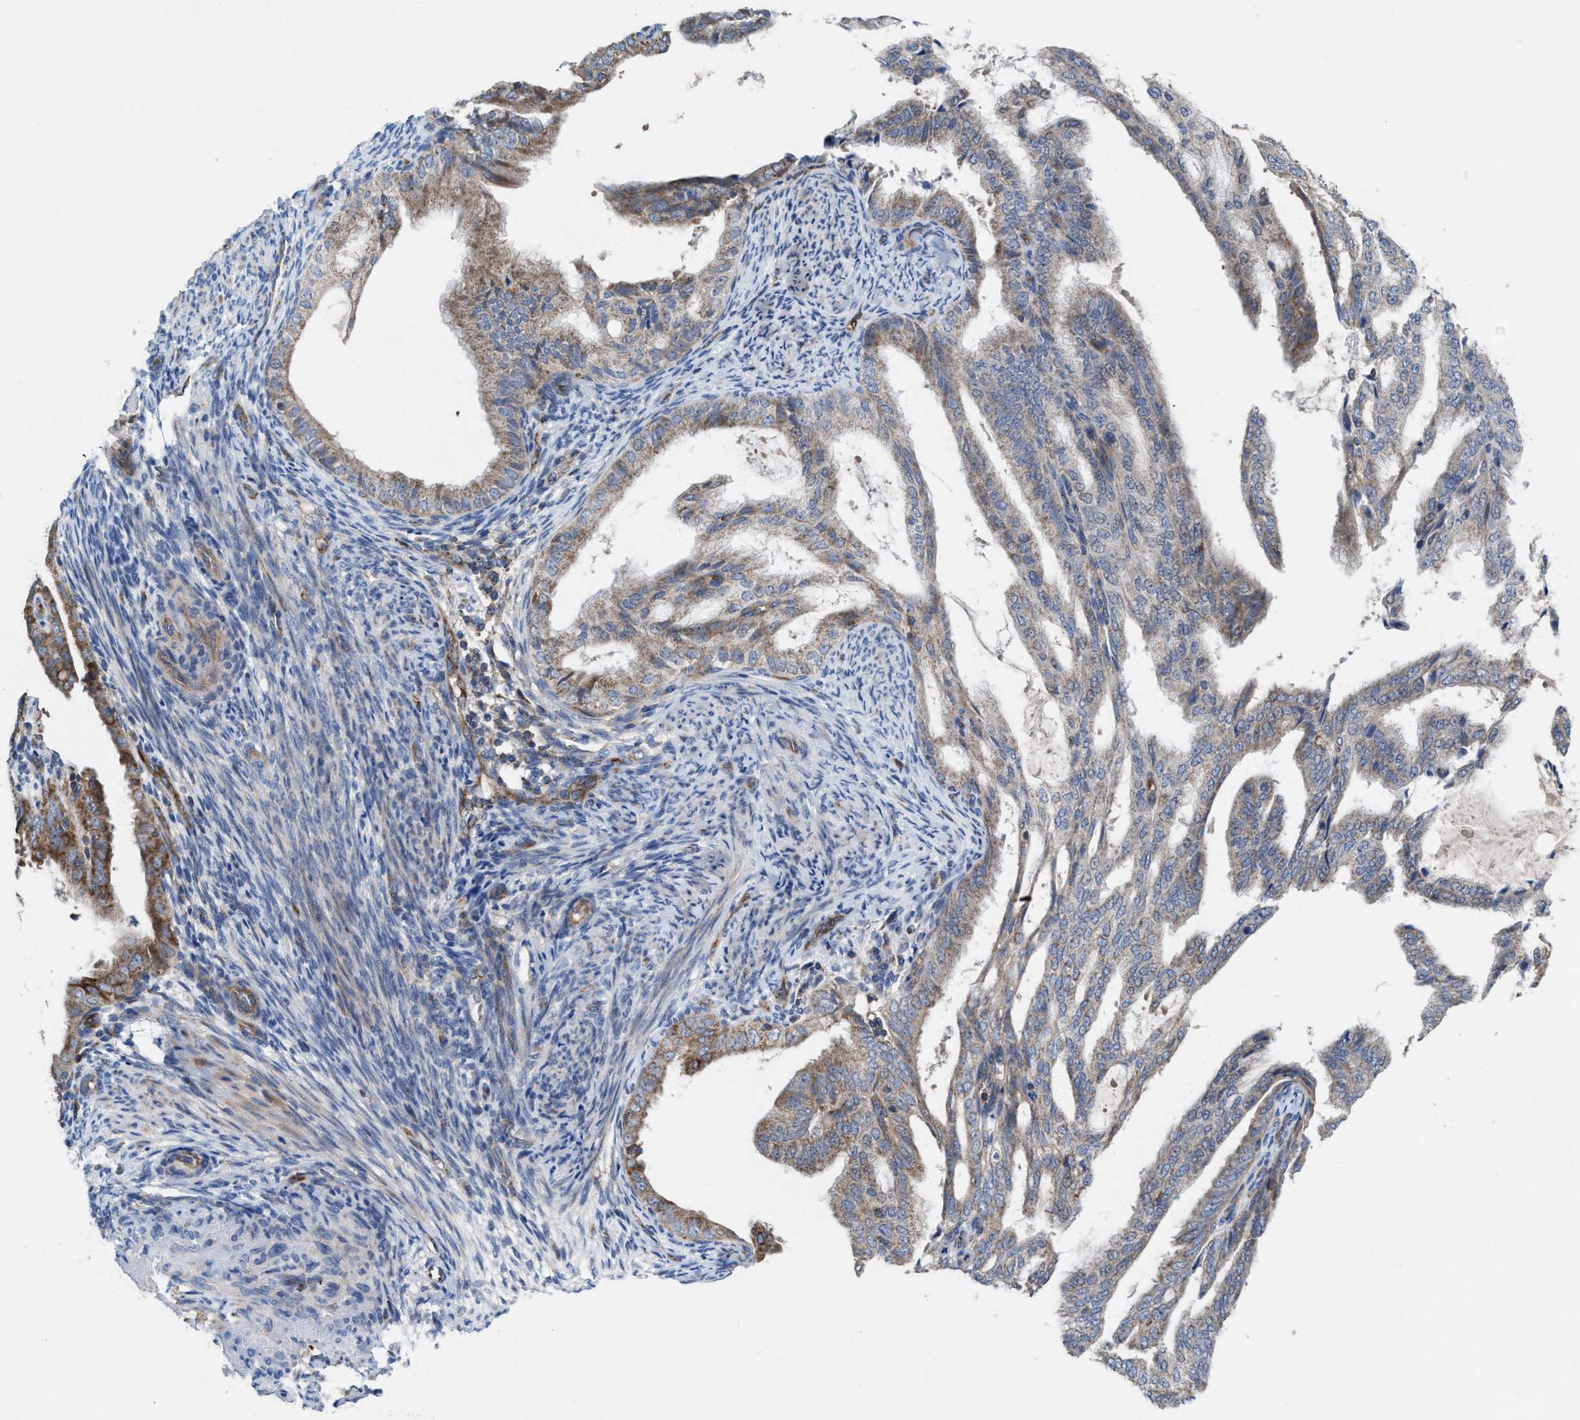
{"staining": {"intensity": "moderate", "quantity": "25%-75%", "location": "cytoplasmic/membranous"}, "tissue": "endometrial cancer", "cell_type": "Tumor cells", "image_type": "cancer", "snomed": [{"axis": "morphology", "description": "Adenocarcinoma, NOS"}, {"axis": "topography", "description": "Endometrium"}], "caption": "About 25%-75% of tumor cells in human endometrial adenocarcinoma demonstrate moderate cytoplasmic/membranous protein positivity as visualized by brown immunohistochemical staining.", "gene": "MRM1", "patient": {"sex": "female", "age": 58}}